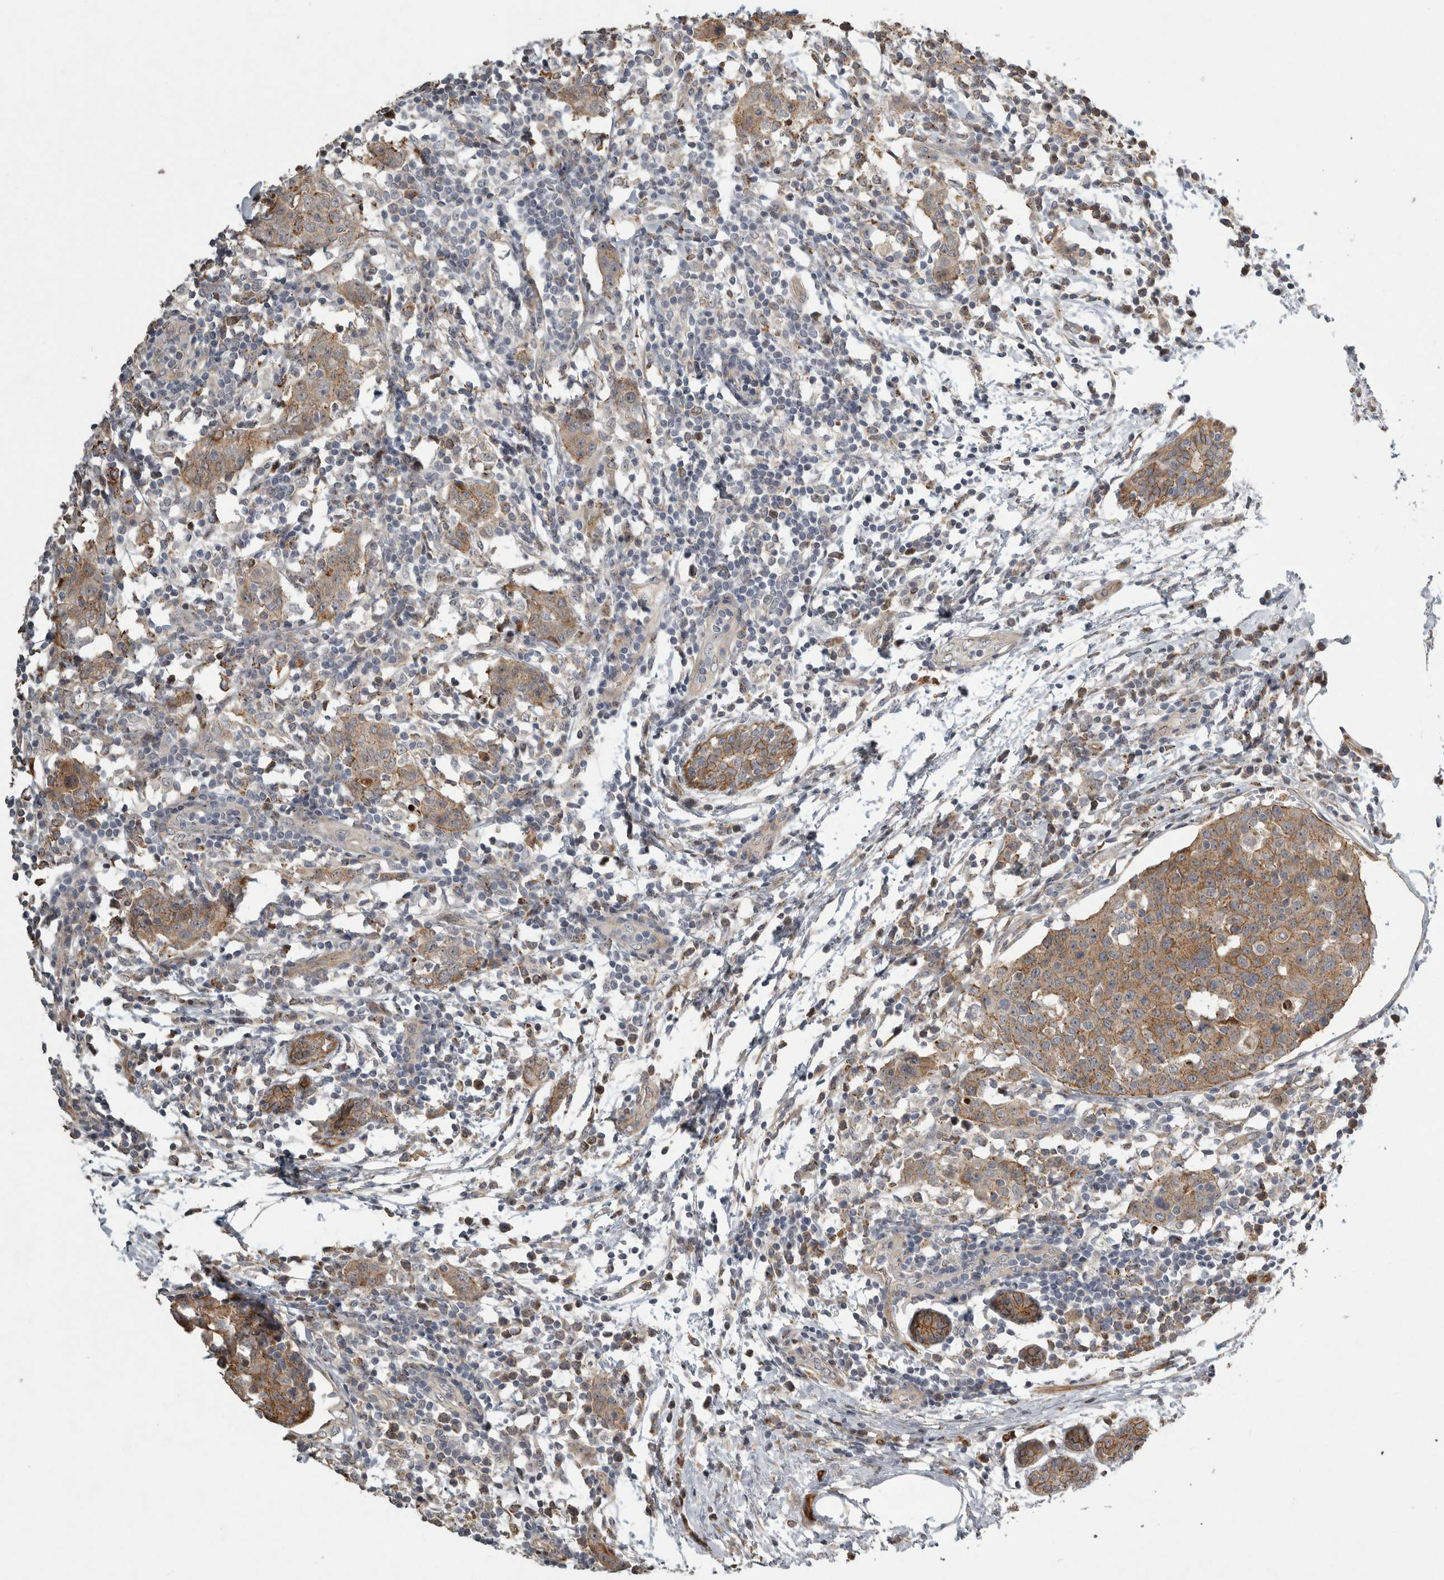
{"staining": {"intensity": "moderate", "quantity": ">75%", "location": "cytoplasmic/membranous"}, "tissue": "breast cancer", "cell_type": "Tumor cells", "image_type": "cancer", "snomed": [{"axis": "morphology", "description": "Normal tissue, NOS"}, {"axis": "morphology", "description": "Duct carcinoma"}, {"axis": "topography", "description": "Breast"}], "caption": "Immunohistochemical staining of breast cancer (intraductal carcinoma) demonstrates medium levels of moderate cytoplasmic/membranous staining in approximately >75% of tumor cells. (brown staining indicates protein expression, while blue staining denotes nuclei).", "gene": "MPDZ", "patient": {"sex": "female", "age": 37}}